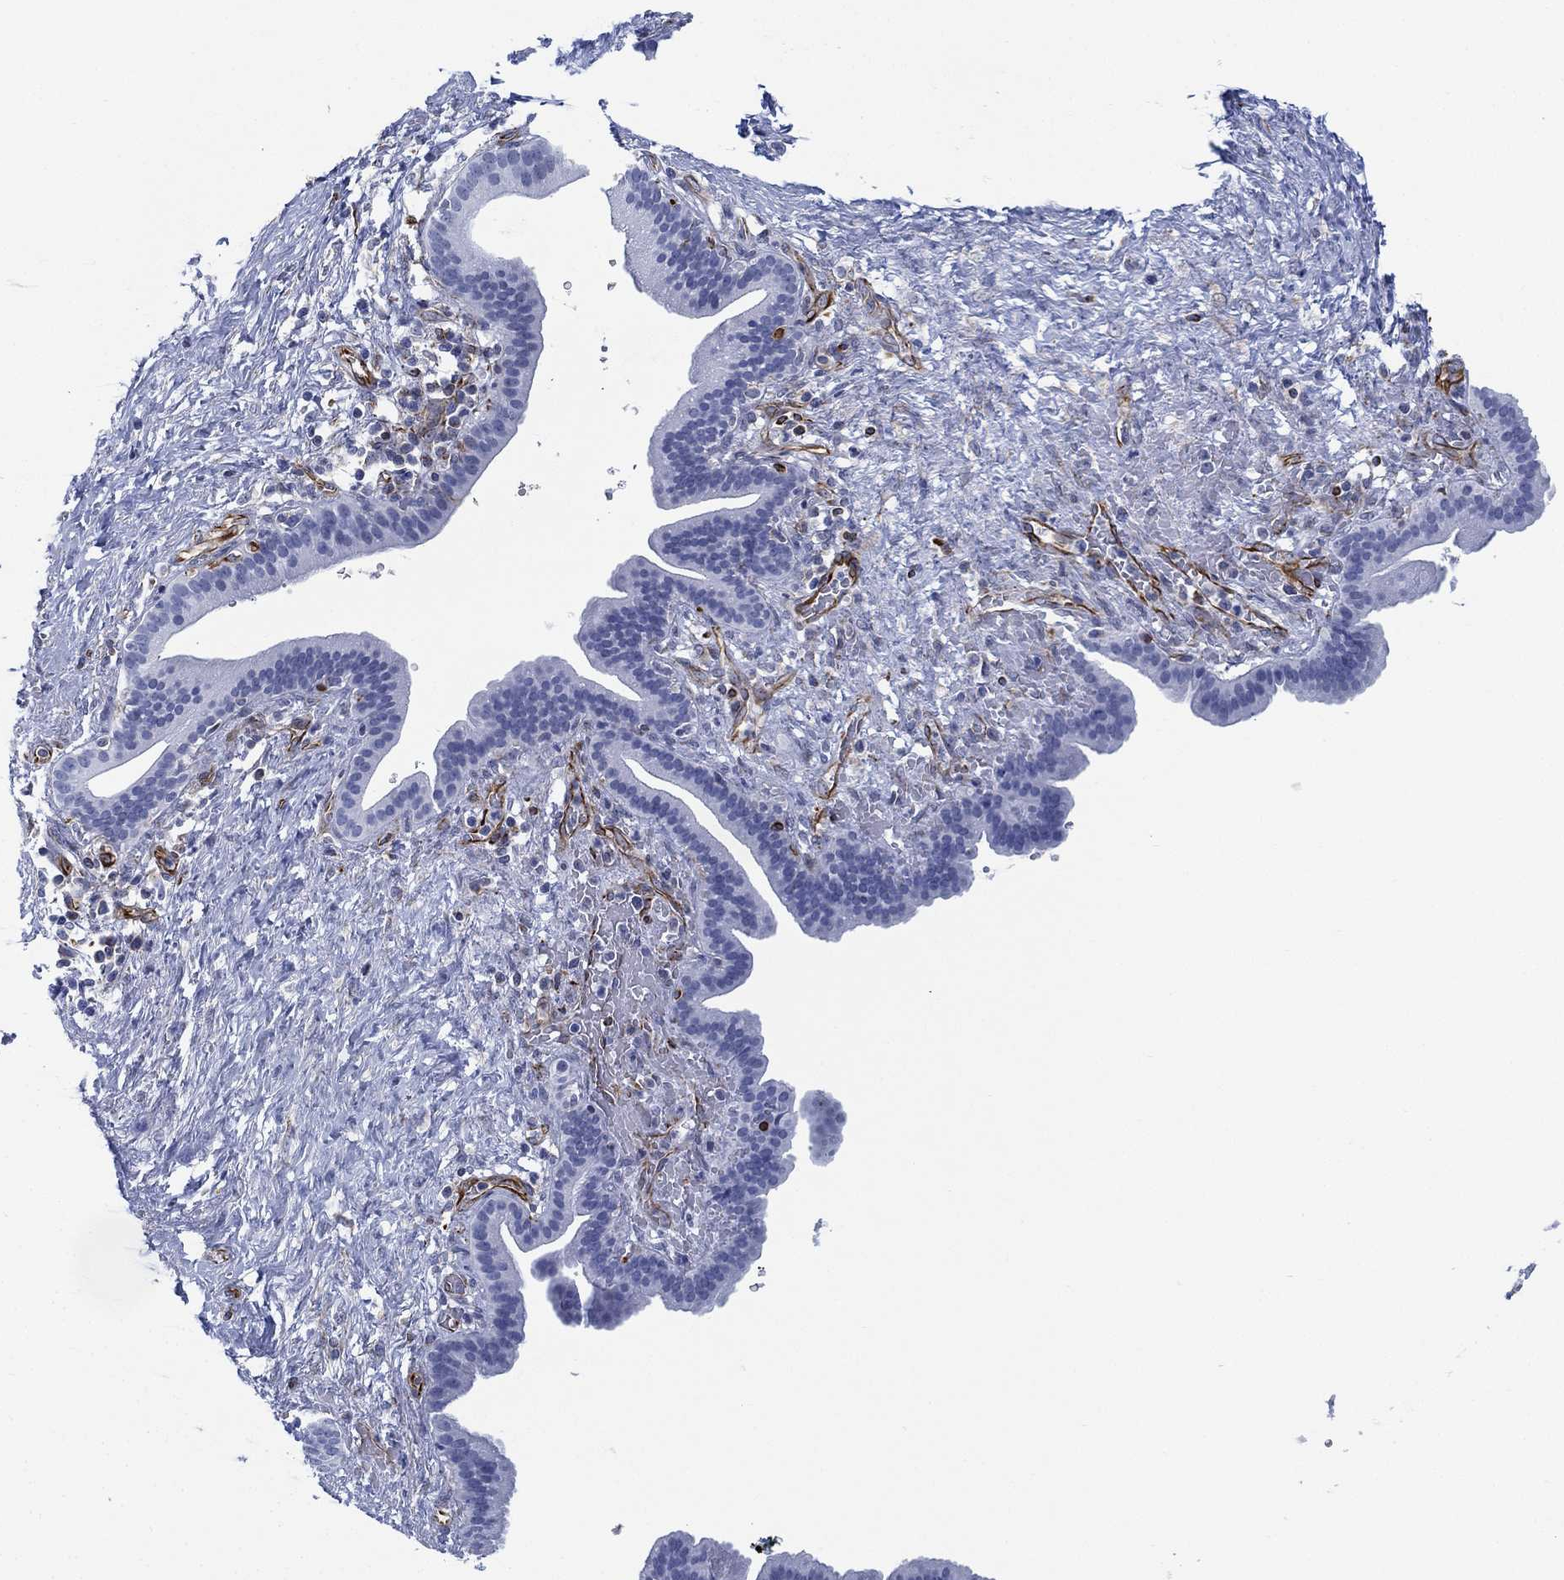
{"staining": {"intensity": "negative", "quantity": "none", "location": "none"}, "tissue": "pancreatic cancer", "cell_type": "Tumor cells", "image_type": "cancer", "snomed": [{"axis": "morphology", "description": "Adenocarcinoma, NOS"}, {"axis": "topography", "description": "Pancreas"}], "caption": "Immunohistochemistry micrograph of pancreatic adenocarcinoma stained for a protein (brown), which shows no positivity in tumor cells.", "gene": "PSKH2", "patient": {"sex": "male", "age": 44}}